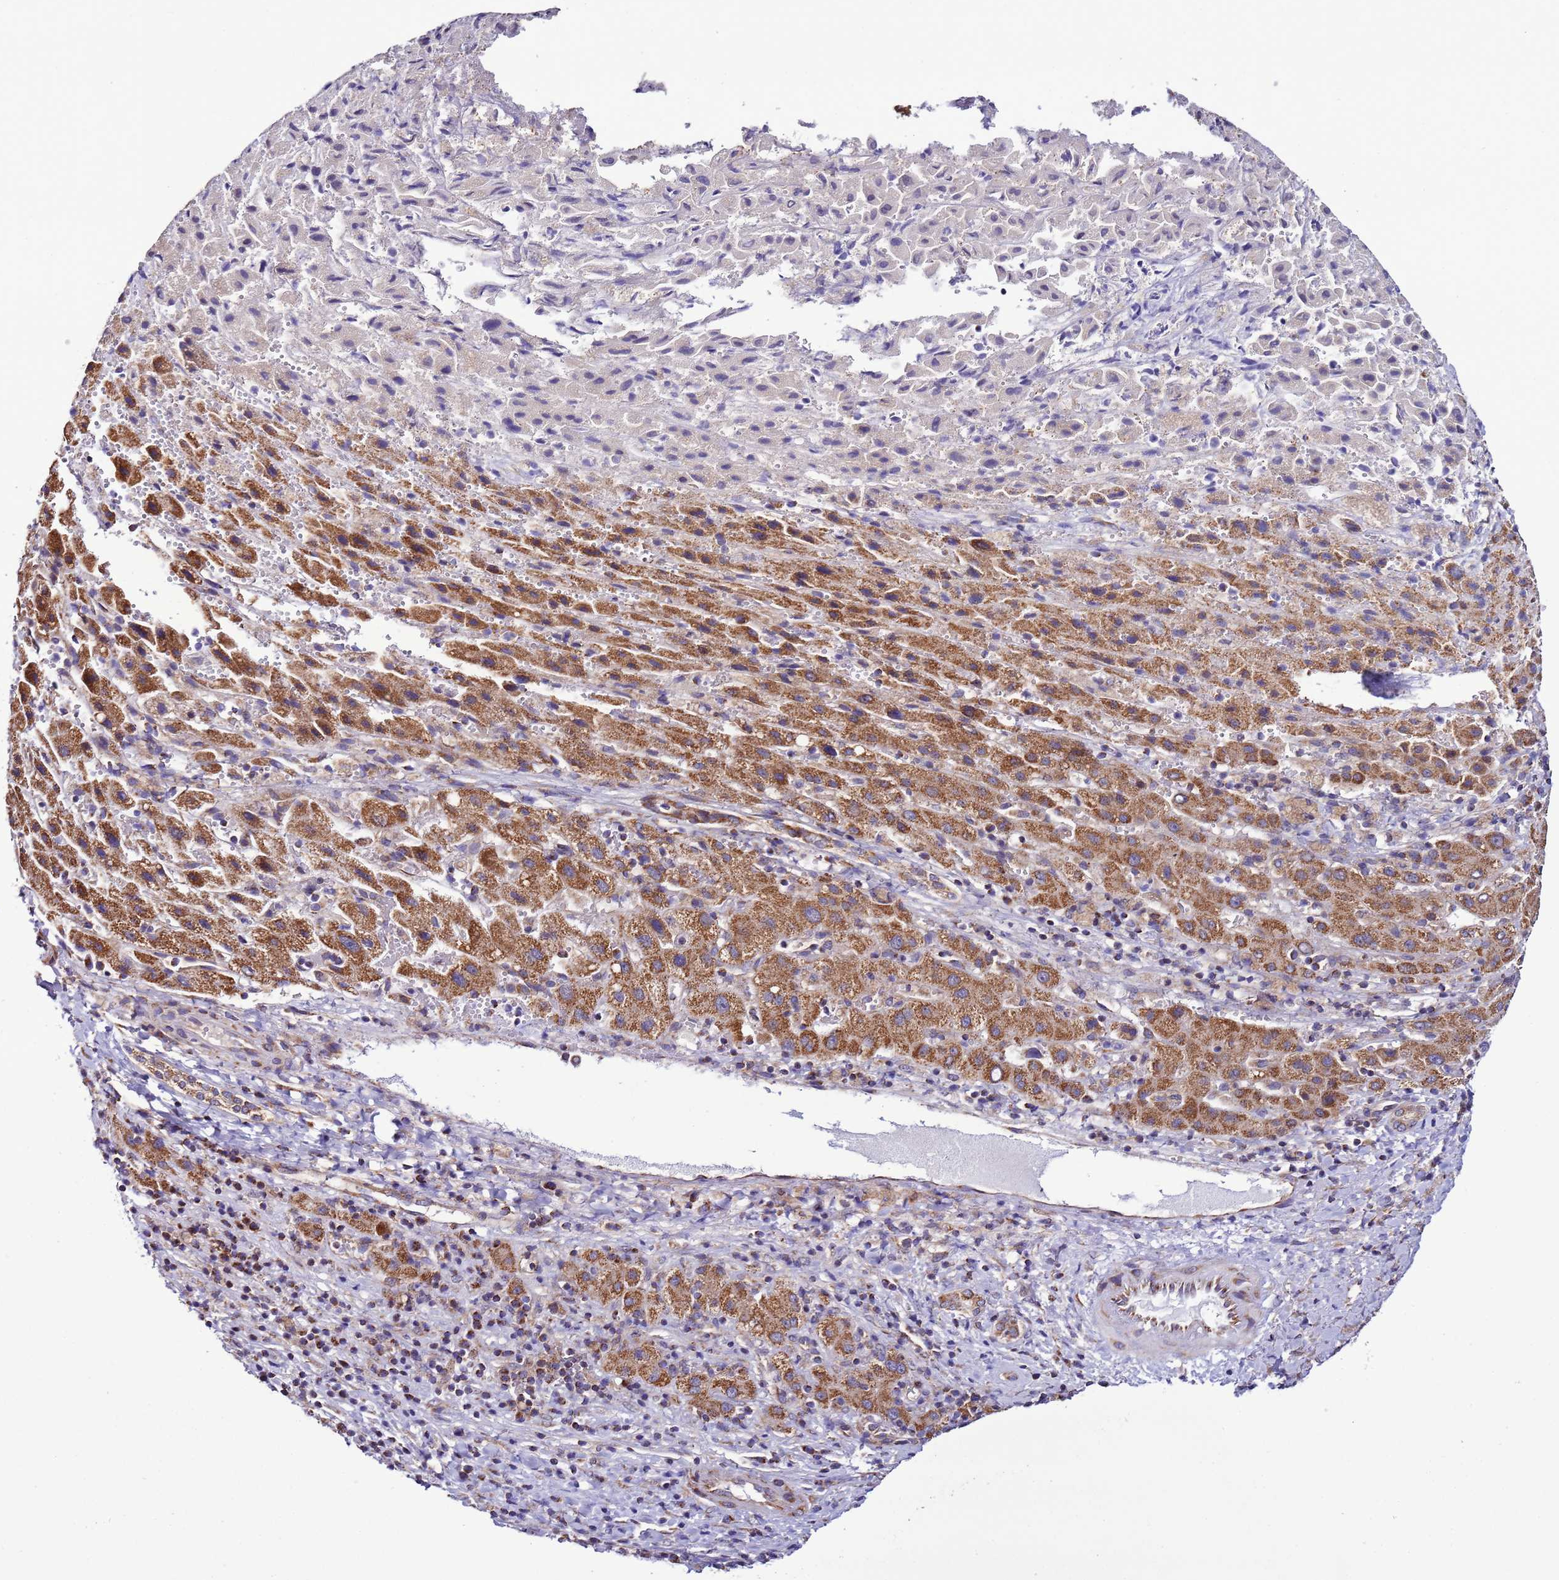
{"staining": {"intensity": "moderate", "quantity": ">75%", "location": "cytoplasmic/membranous"}, "tissue": "liver cancer", "cell_type": "Tumor cells", "image_type": "cancer", "snomed": [{"axis": "morphology", "description": "Carcinoma, Hepatocellular, NOS"}, {"axis": "topography", "description": "Liver"}], "caption": "This micrograph reveals liver hepatocellular carcinoma stained with IHC to label a protein in brown. The cytoplasmic/membranous of tumor cells show moderate positivity for the protein. Nuclei are counter-stained blue.", "gene": "AHI1", "patient": {"sex": "female", "age": 58}}